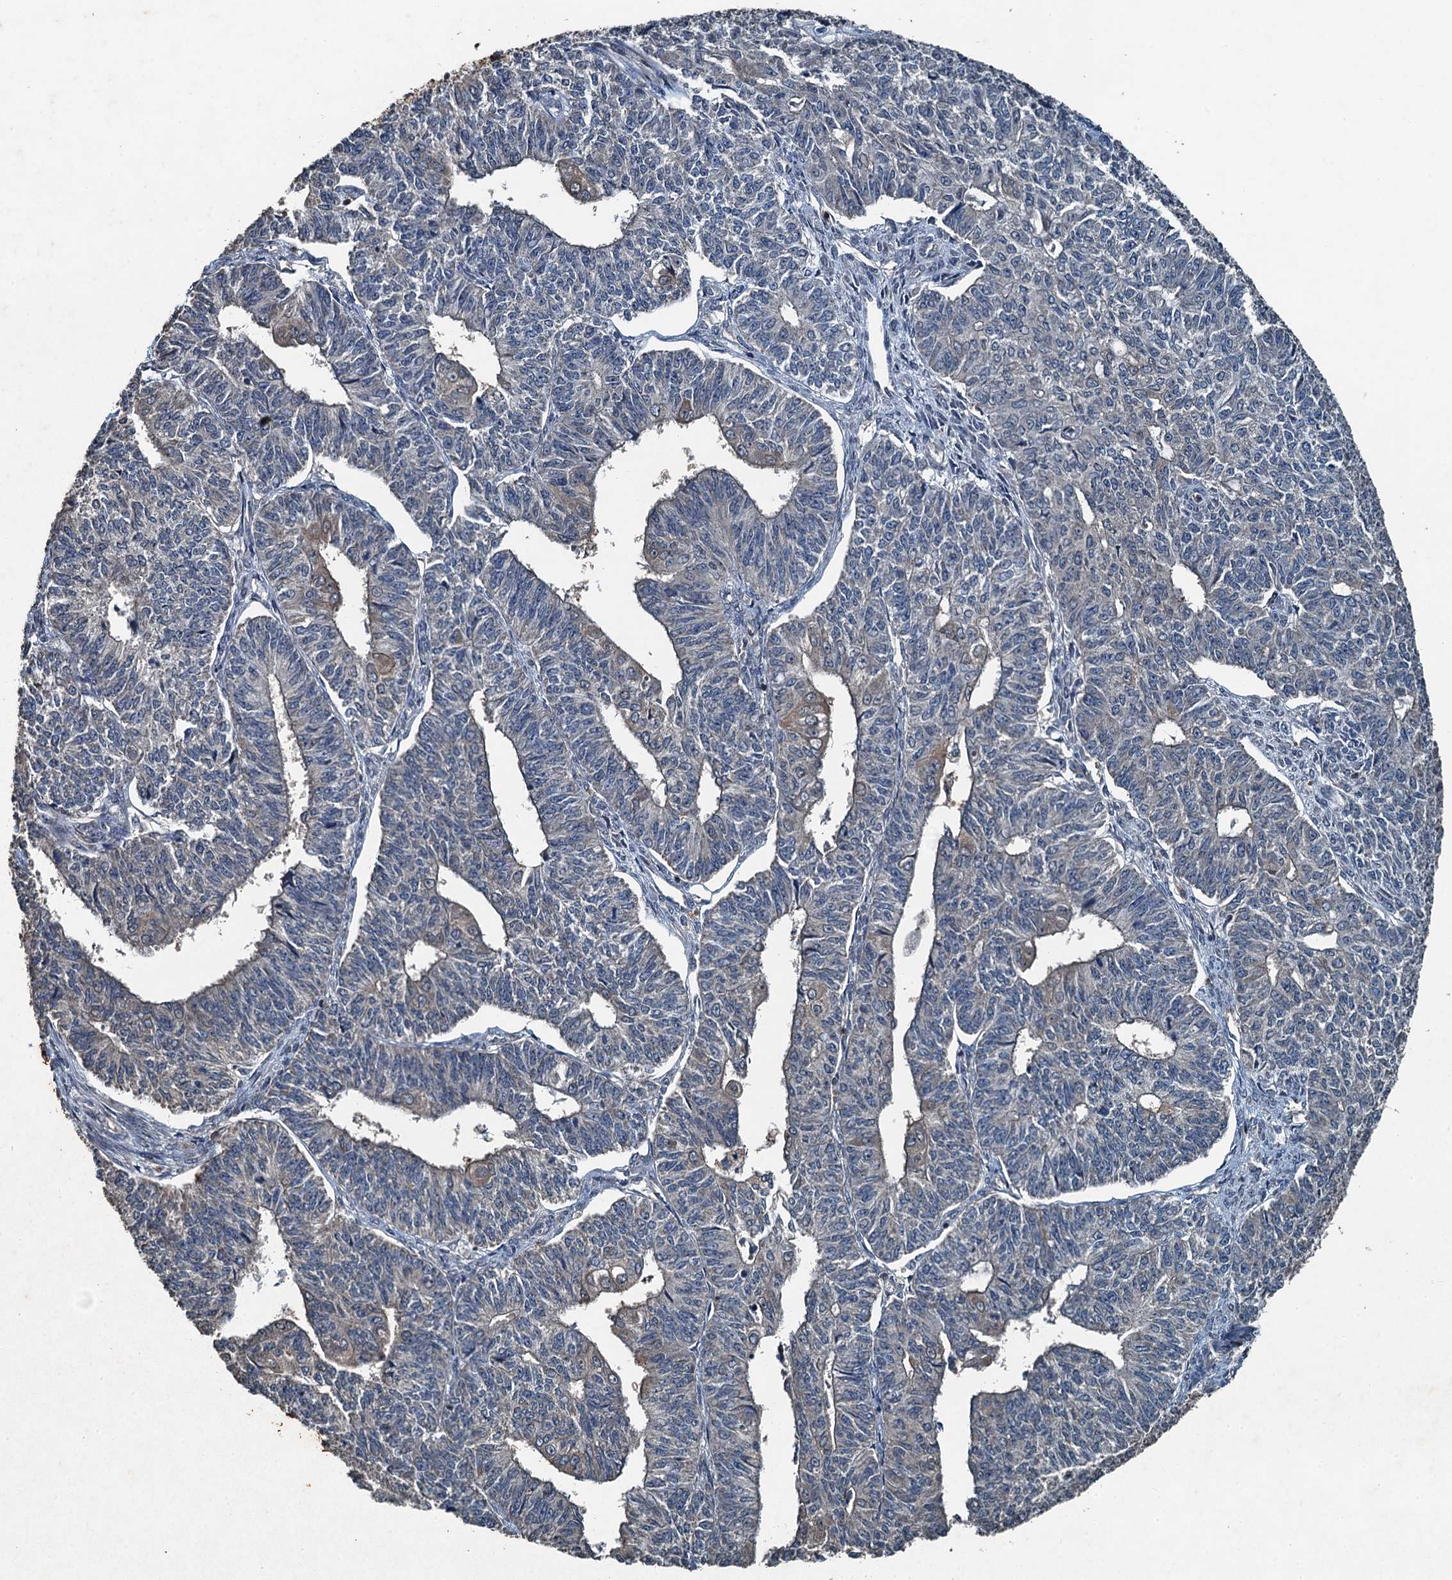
{"staining": {"intensity": "negative", "quantity": "none", "location": "none"}, "tissue": "endometrial cancer", "cell_type": "Tumor cells", "image_type": "cancer", "snomed": [{"axis": "morphology", "description": "Adenocarcinoma, NOS"}, {"axis": "topography", "description": "Endometrium"}], "caption": "A photomicrograph of endometrial adenocarcinoma stained for a protein shows no brown staining in tumor cells.", "gene": "TCTN1", "patient": {"sex": "female", "age": 32}}